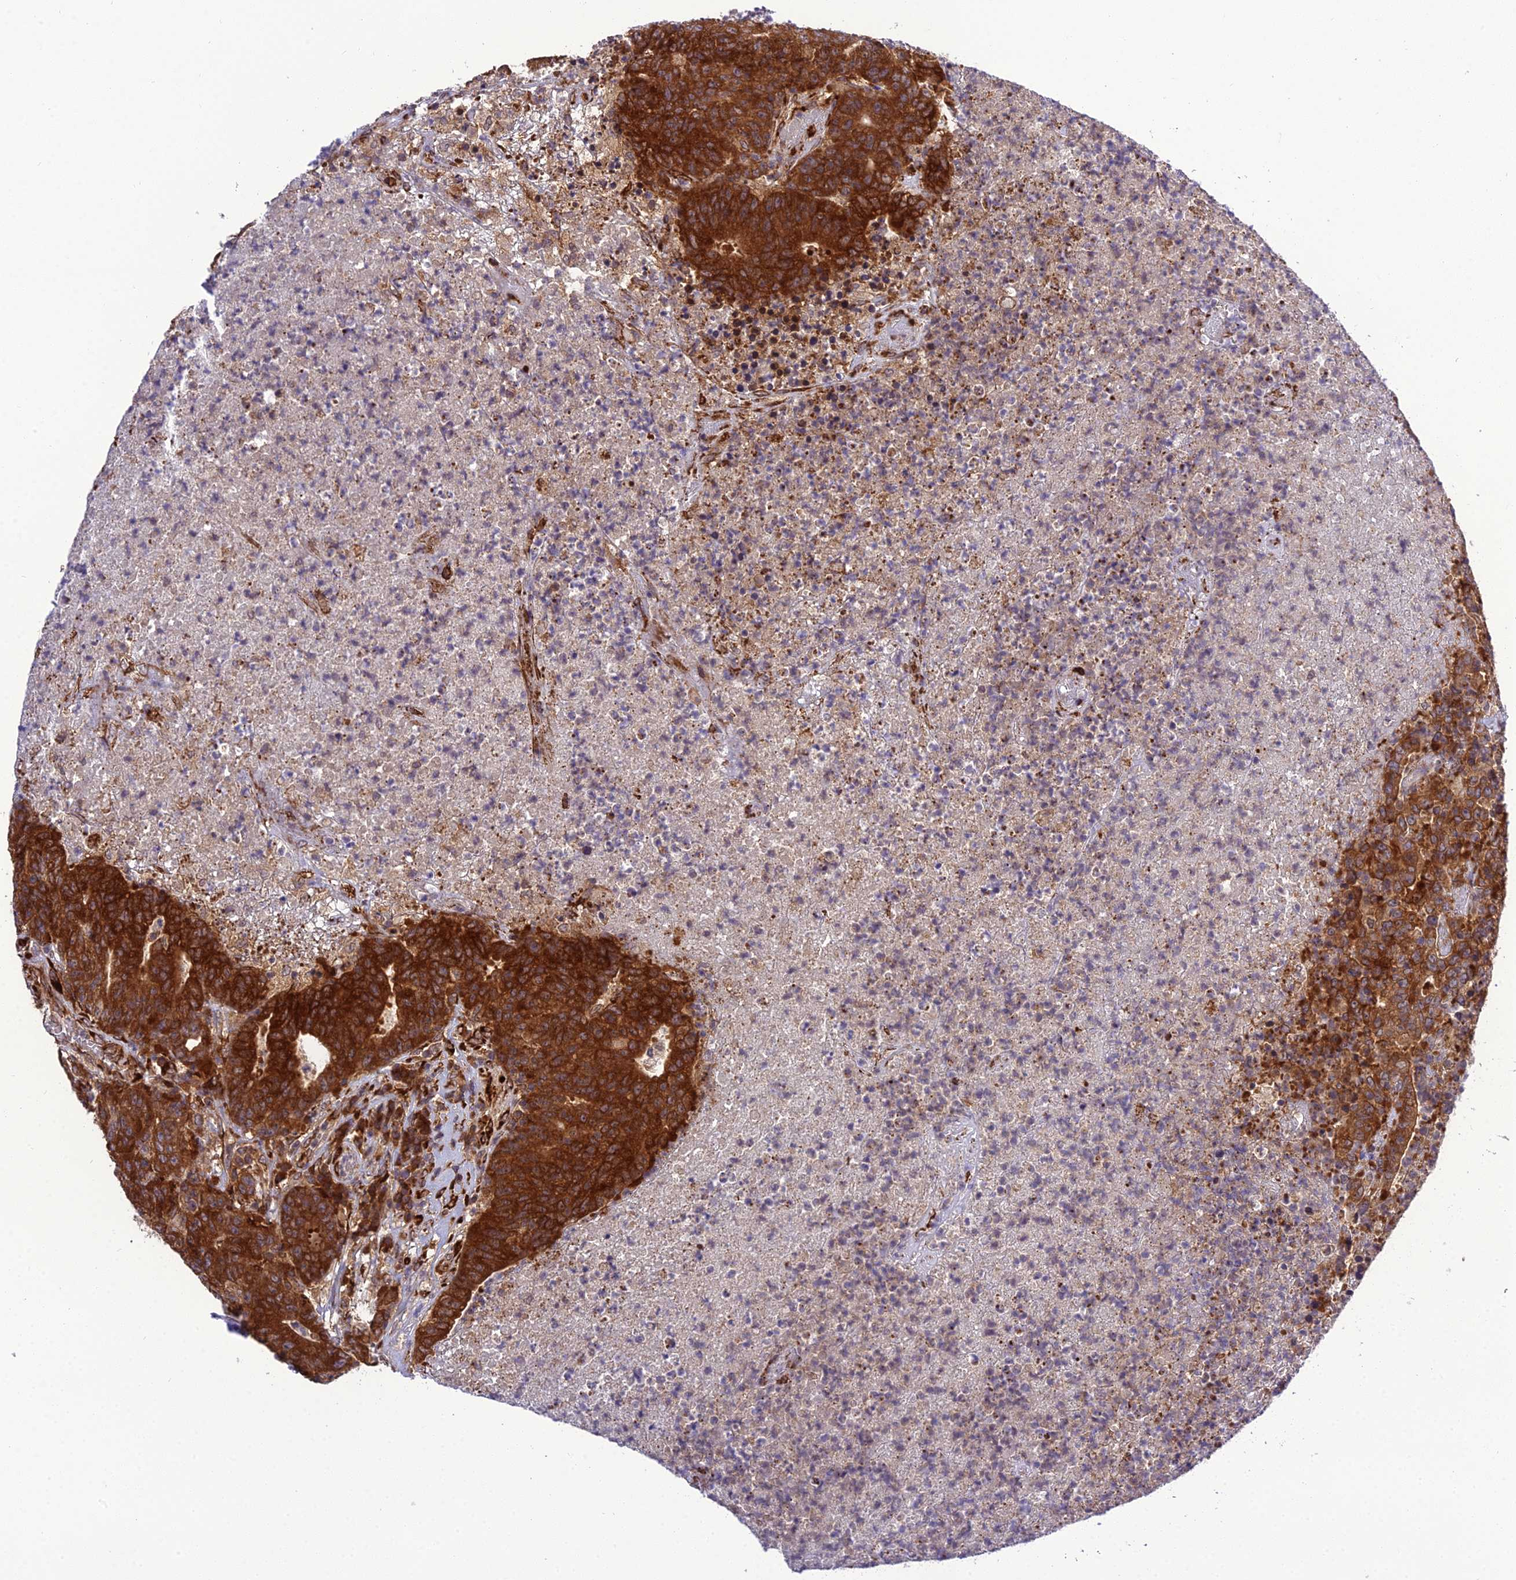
{"staining": {"intensity": "strong", "quantity": ">75%", "location": "cytoplasmic/membranous"}, "tissue": "colorectal cancer", "cell_type": "Tumor cells", "image_type": "cancer", "snomed": [{"axis": "morphology", "description": "Adenocarcinoma, NOS"}, {"axis": "topography", "description": "Colon"}], "caption": "Human adenocarcinoma (colorectal) stained with a protein marker exhibits strong staining in tumor cells.", "gene": "DHCR7", "patient": {"sex": "female", "age": 75}}